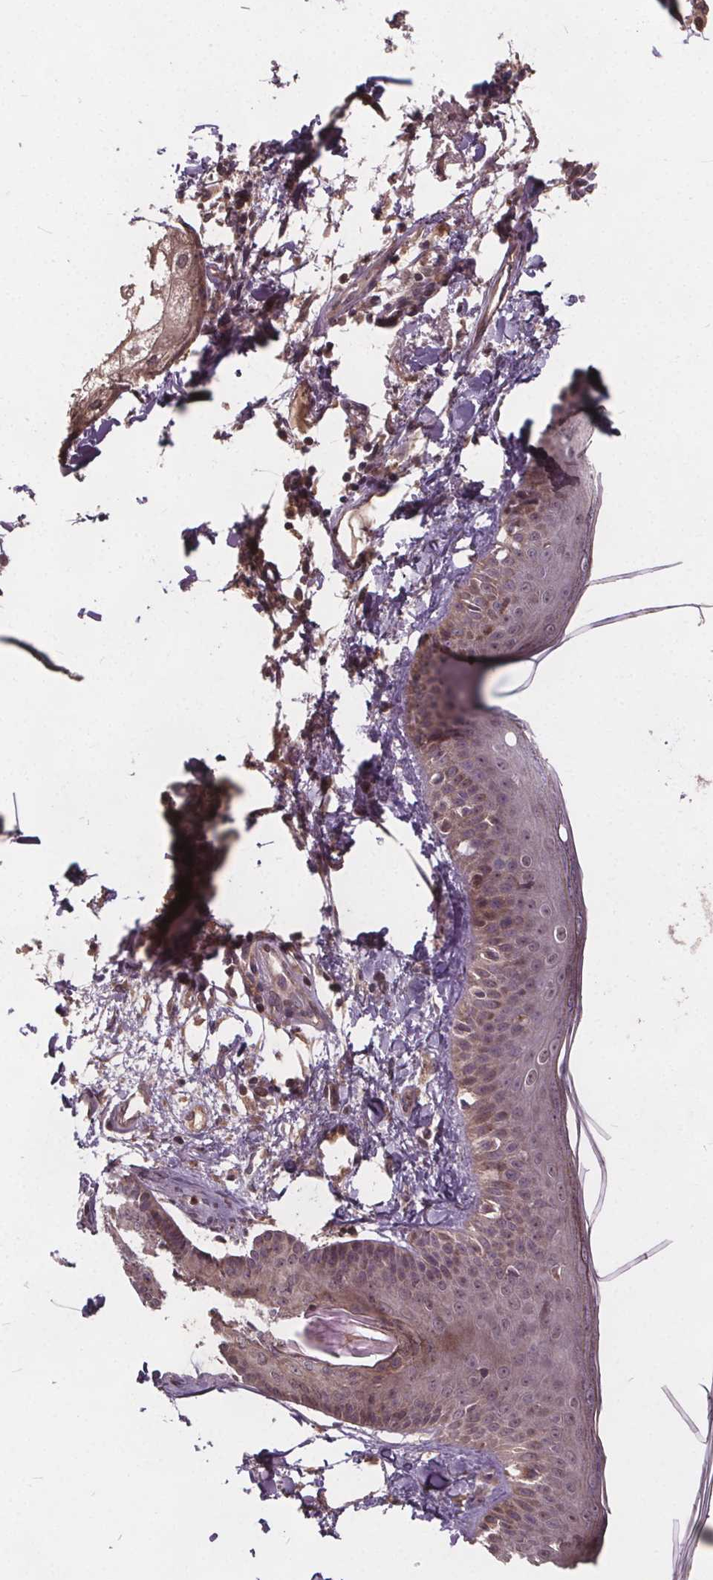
{"staining": {"intensity": "weak", "quantity": "<25%", "location": "cytoplasmic/membranous"}, "tissue": "skin", "cell_type": "Fibroblasts", "image_type": "normal", "snomed": [{"axis": "morphology", "description": "Normal tissue, NOS"}, {"axis": "topography", "description": "Skin"}], "caption": "Immunohistochemical staining of unremarkable human skin reveals no significant staining in fibroblasts. The staining was performed using DAB (3,3'-diaminobenzidine) to visualize the protein expression in brown, while the nuclei were stained in blue with hematoxylin (Magnification: 20x).", "gene": "USP9X", "patient": {"sex": "male", "age": 76}}